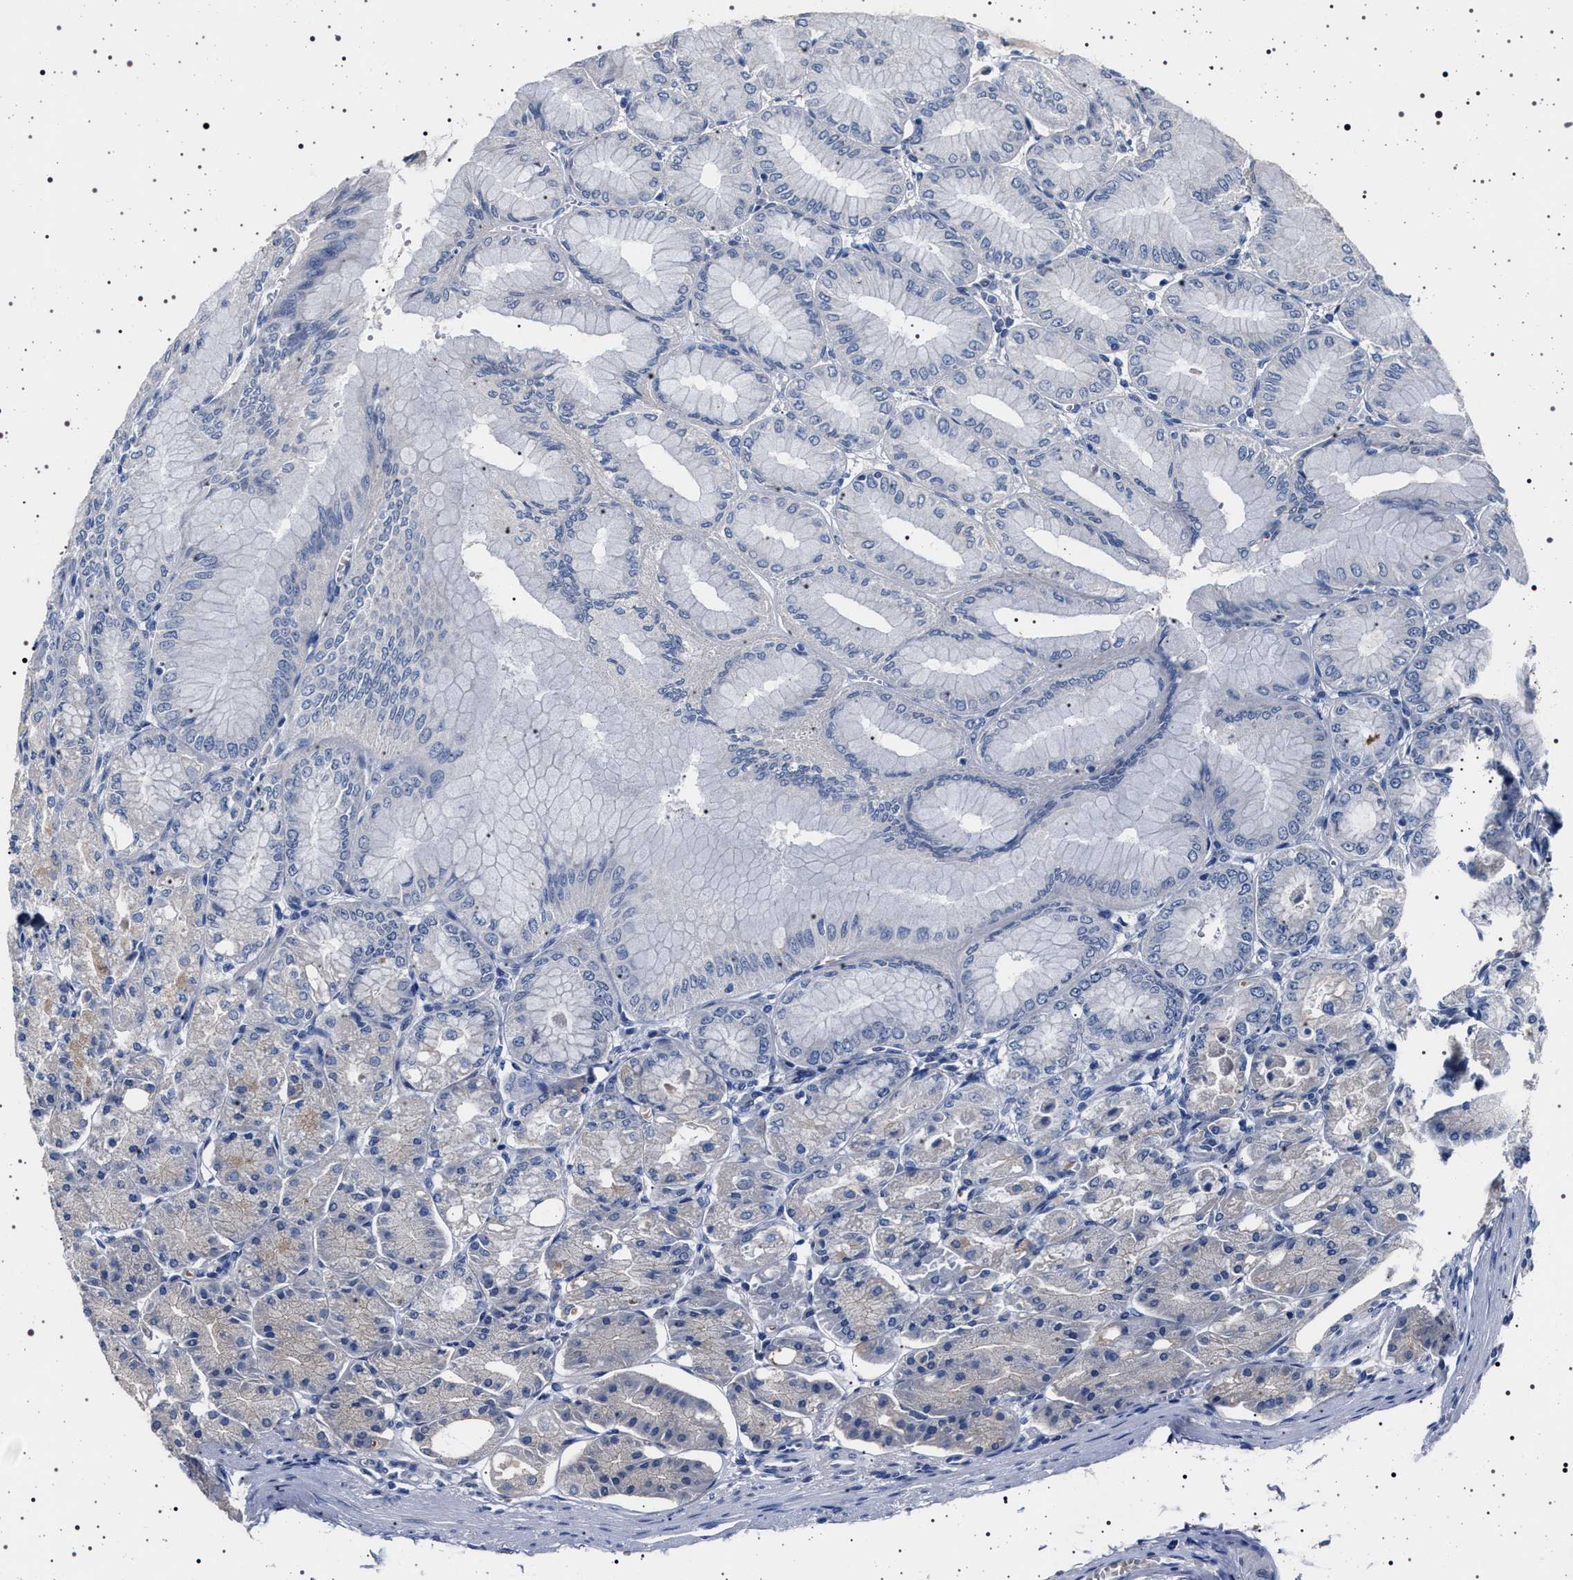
{"staining": {"intensity": "weak", "quantity": "<25%", "location": "cytoplasmic/membranous"}, "tissue": "stomach", "cell_type": "Glandular cells", "image_type": "normal", "snomed": [{"axis": "morphology", "description": "Normal tissue, NOS"}, {"axis": "topography", "description": "Stomach, lower"}], "caption": "Immunohistochemistry image of normal stomach stained for a protein (brown), which shows no positivity in glandular cells. (DAB IHC visualized using brightfield microscopy, high magnification).", "gene": "NAT9", "patient": {"sex": "male", "age": 71}}